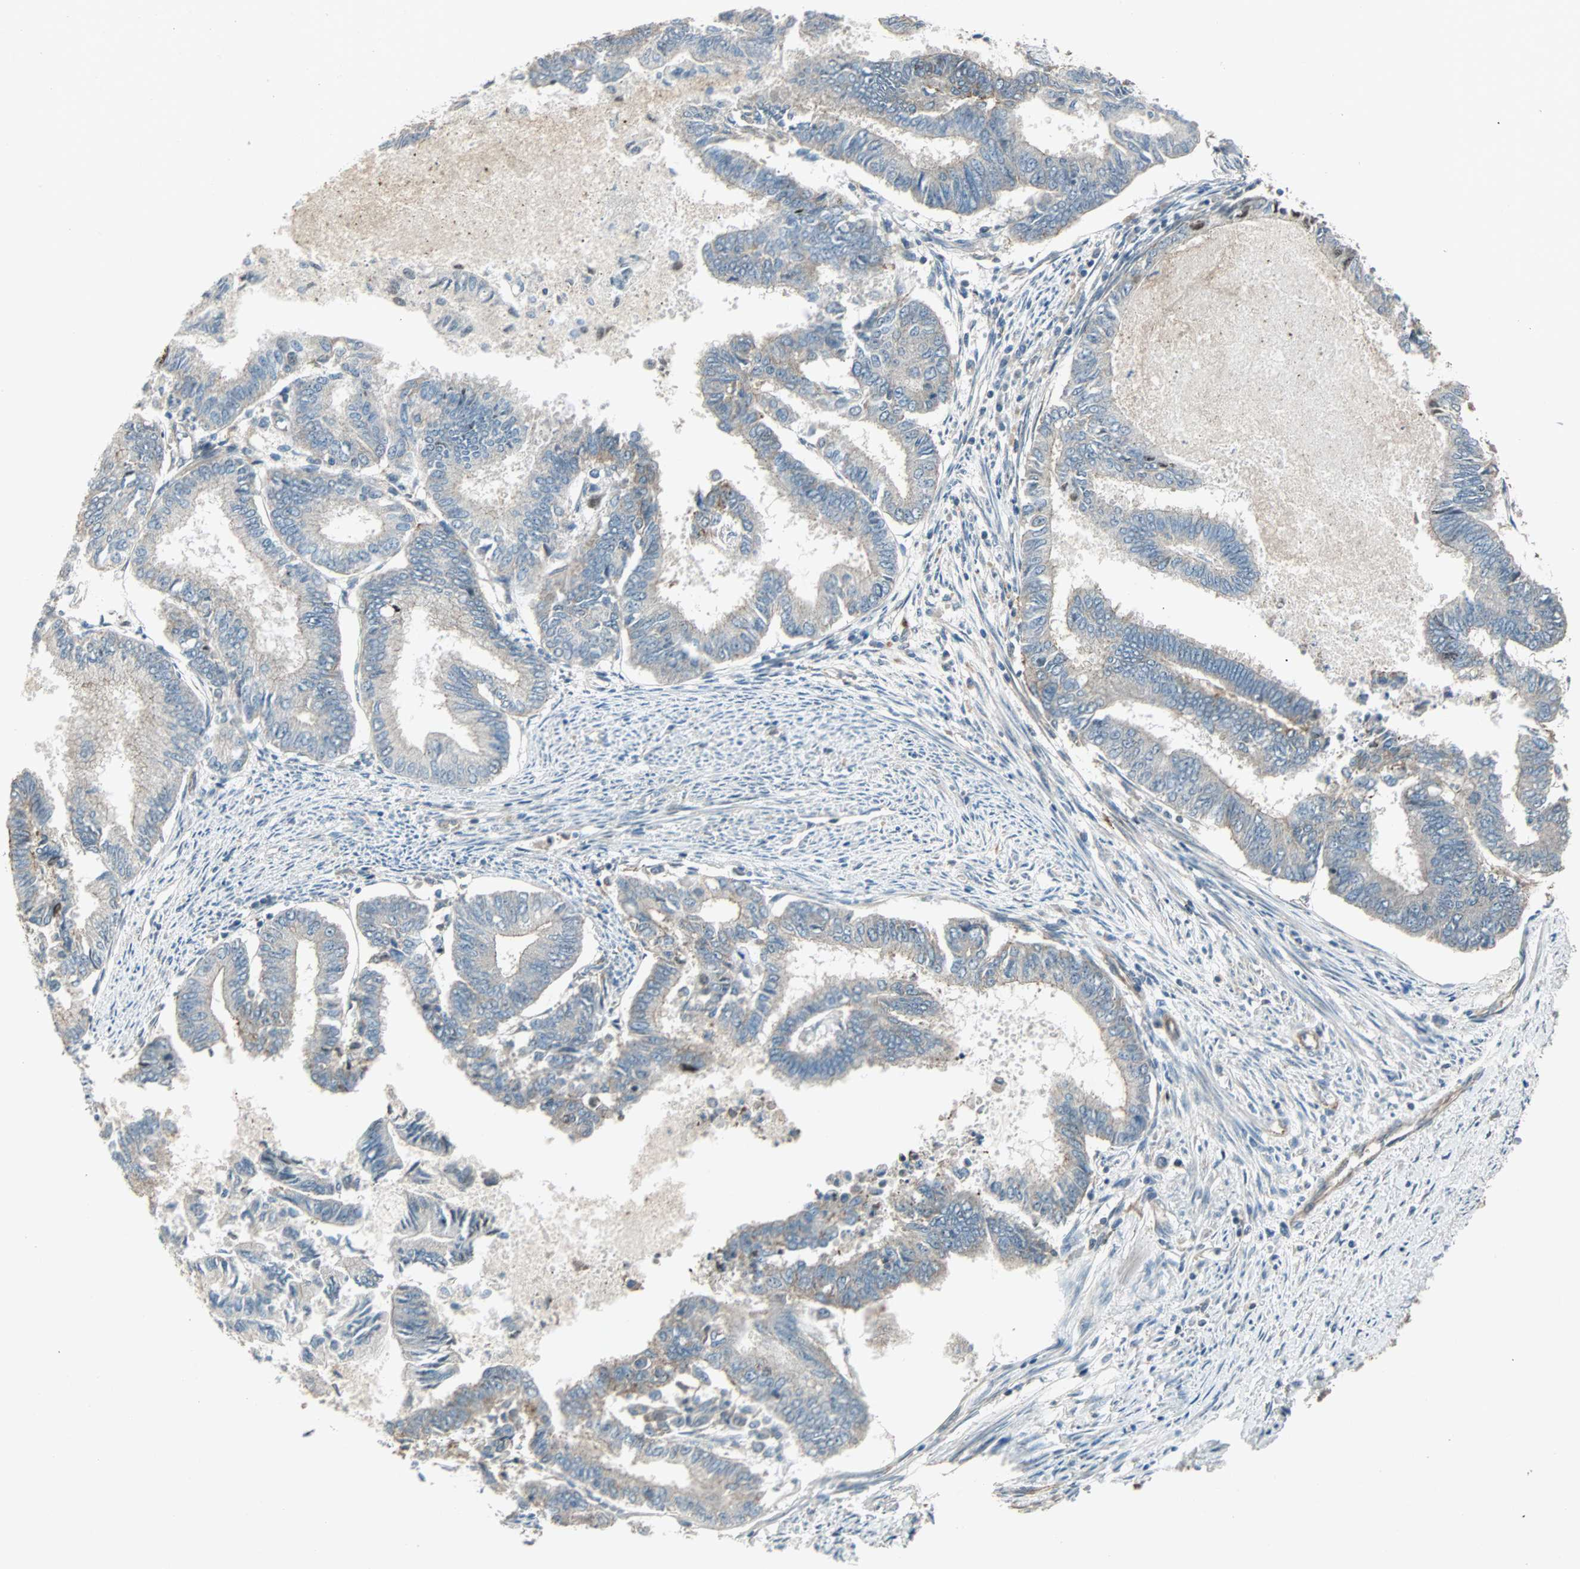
{"staining": {"intensity": "weak", "quantity": "<25%", "location": "cytoplasmic/membranous"}, "tissue": "endometrial cancer", "cell_type": "Tumor cells", "image_type": "cancer", "snomed": [{"axis": "morphology", "description": "Adenocarcinoma, NOS"}, {"axis": "topography", "description": "Endometrium"}], "caption": "This image is of endometrial cancer (adenocarcinoma) stained with immunohistochemistry to label a protein in brown with the nuclei are counter-stained blue. There is no expression in tumor cells.", "gene": "MAP3K21", "patient": {"sex": "female", "age": 86}}